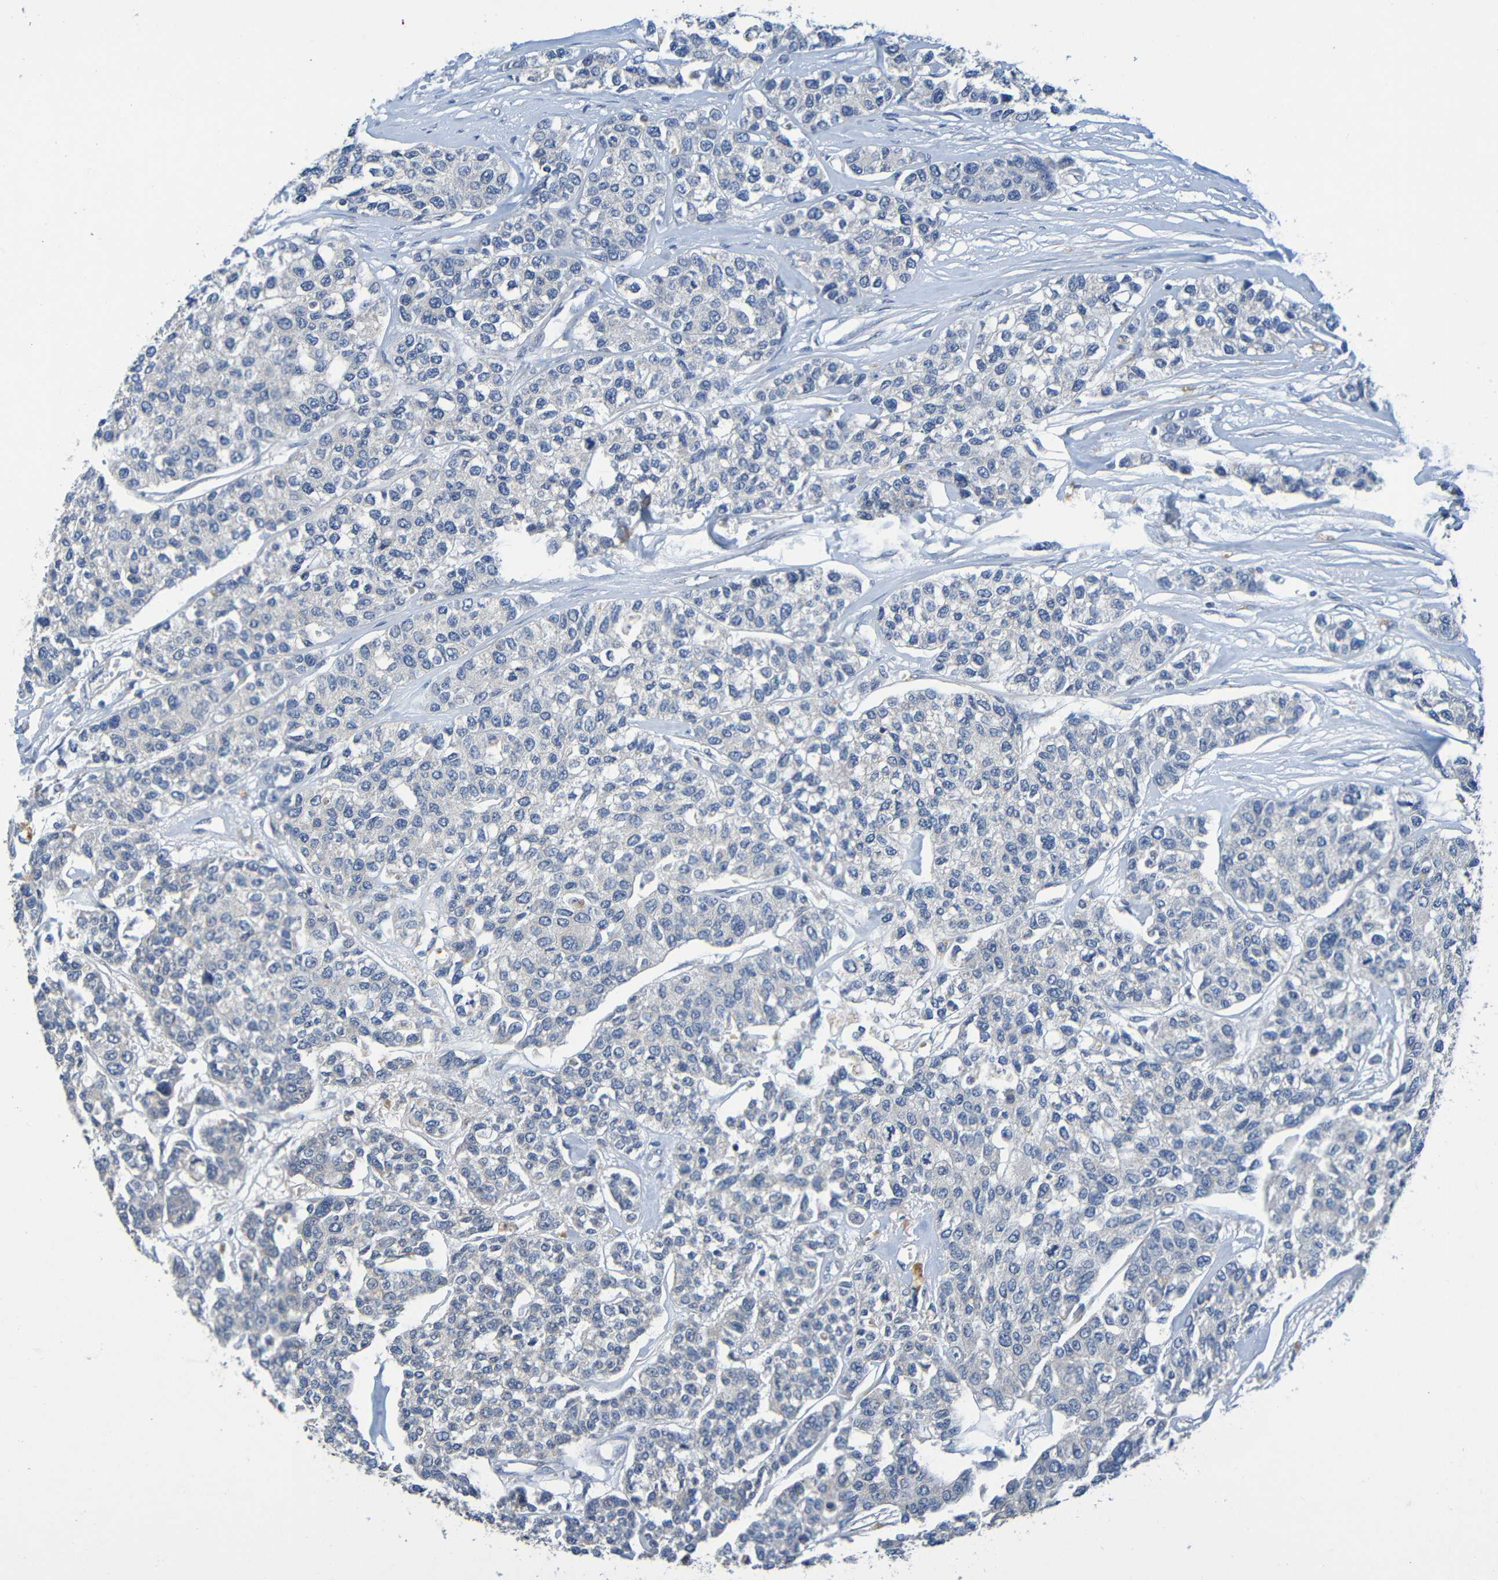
{"staining": {"intensity": "negative", "quantity": "none", "location": "none"}, "tissue": "breast cancer", "cell_type": "Tumor cells", "image_type": "cancer", "snomed": [{"axis": "morphology", "description": "Duct carcinoma"}, {"axis": "topography", "description": "Breast"}], "caption": "High power microscopy micrograph of an IHC micrograph of intraductal carcinoma (breast), revealing no significant expression in tumor cells. (DAB (3,3'-diaminobenzidine) IHC, high magnification).", "gene": "CYP4F2", "patient": {"sex": "female", "age": 51}}